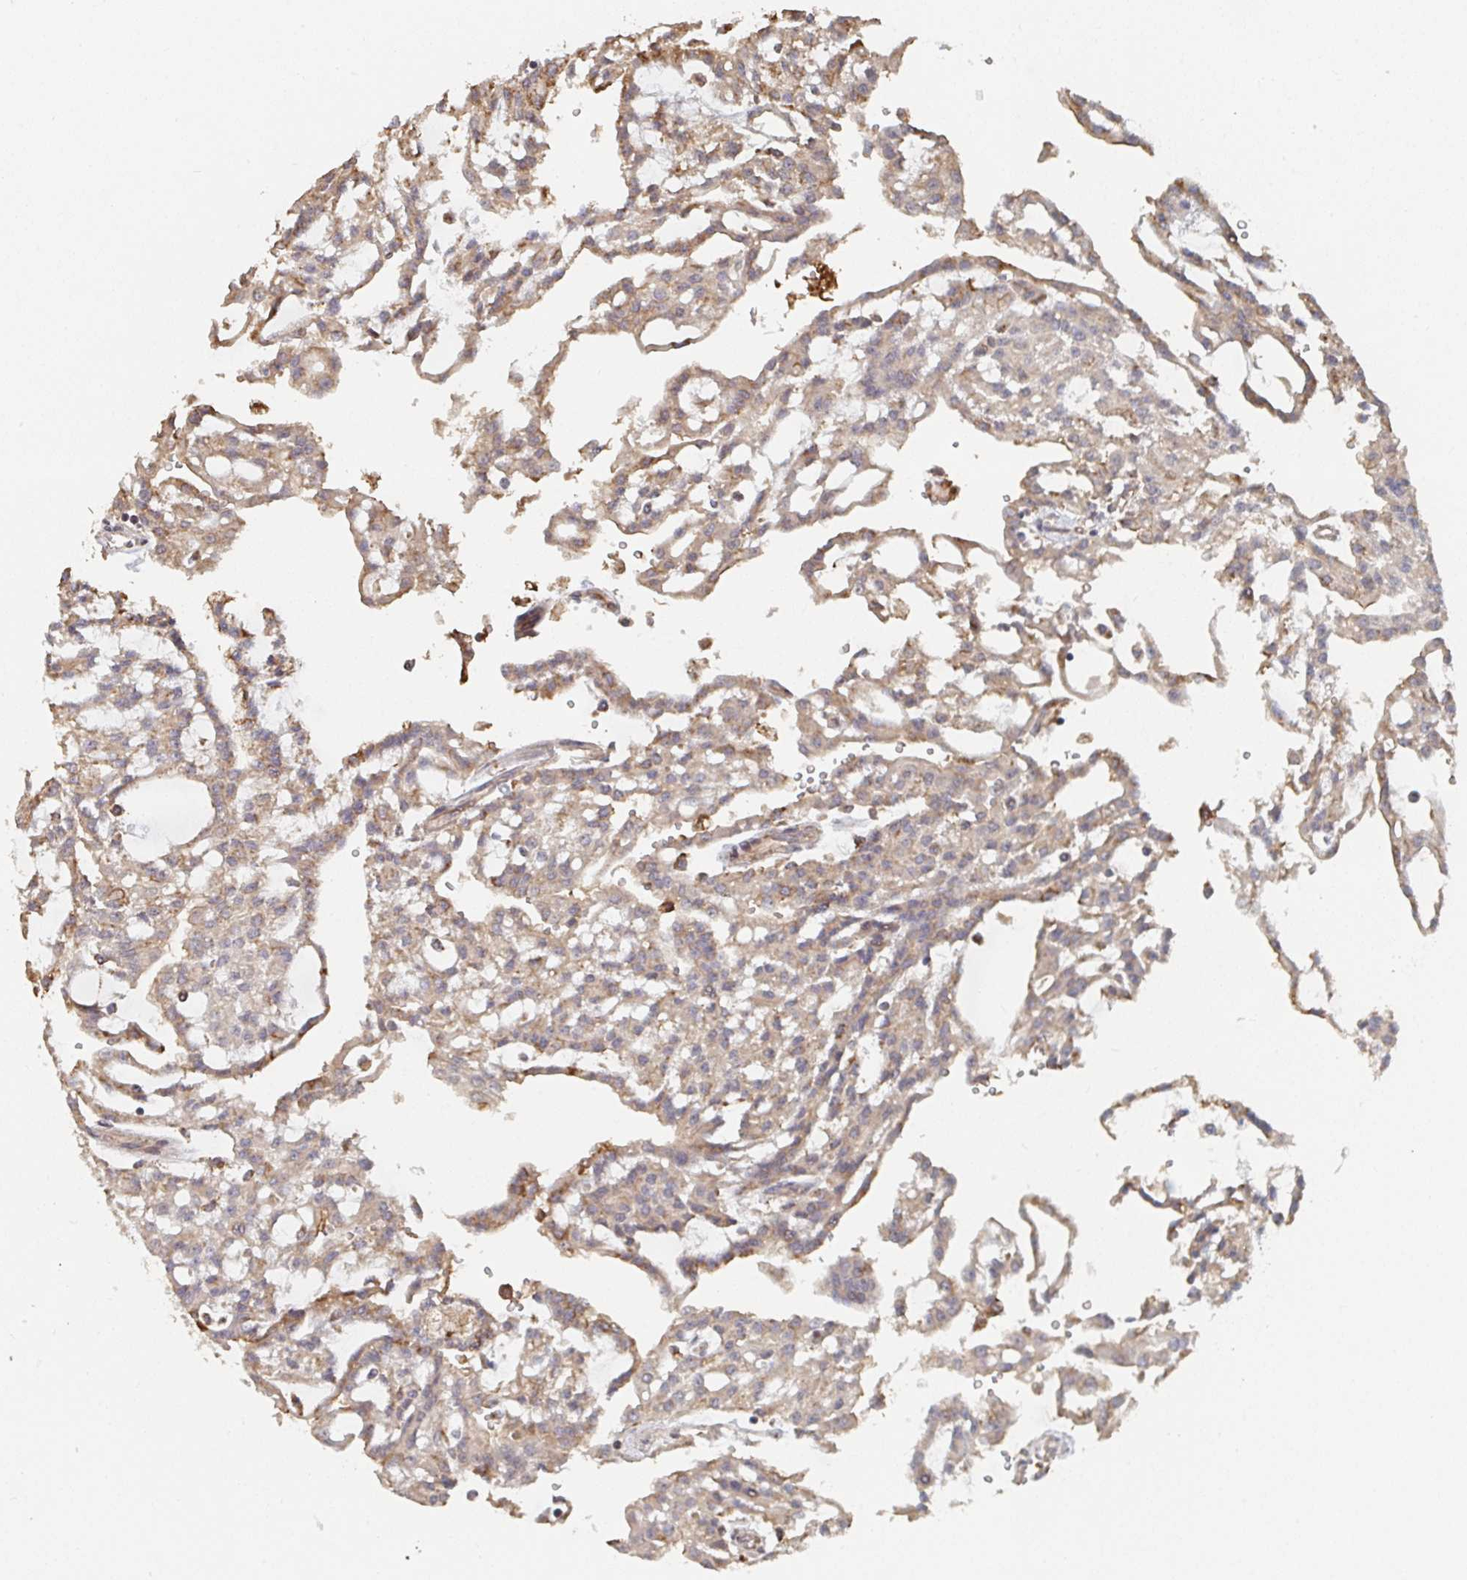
{"staining": {"intensity": "weak", "quantity": "25%-75%", "location": "cytoplasmic/membranous"}, "tissue": "renal cancer", "cell_type": "Tumor cells", "image_type": "cancer", "snomed": [{"axis": "morphology", "description": "Adenocarcinoma, NOS"}, {"axis": "topography", "description": "Kidney"}], "caption": "Renal cancer stained with immunohistochemistry displays weak cytoplasmic/membranous staining in about 25%-75% of tumor cells. (DAB (3,3'-diaminobenzidine) = brown stain, brightfield microscopy at high magnification).", "gene": "PTEN", "patient": {"sex": "male", "age": 63}}